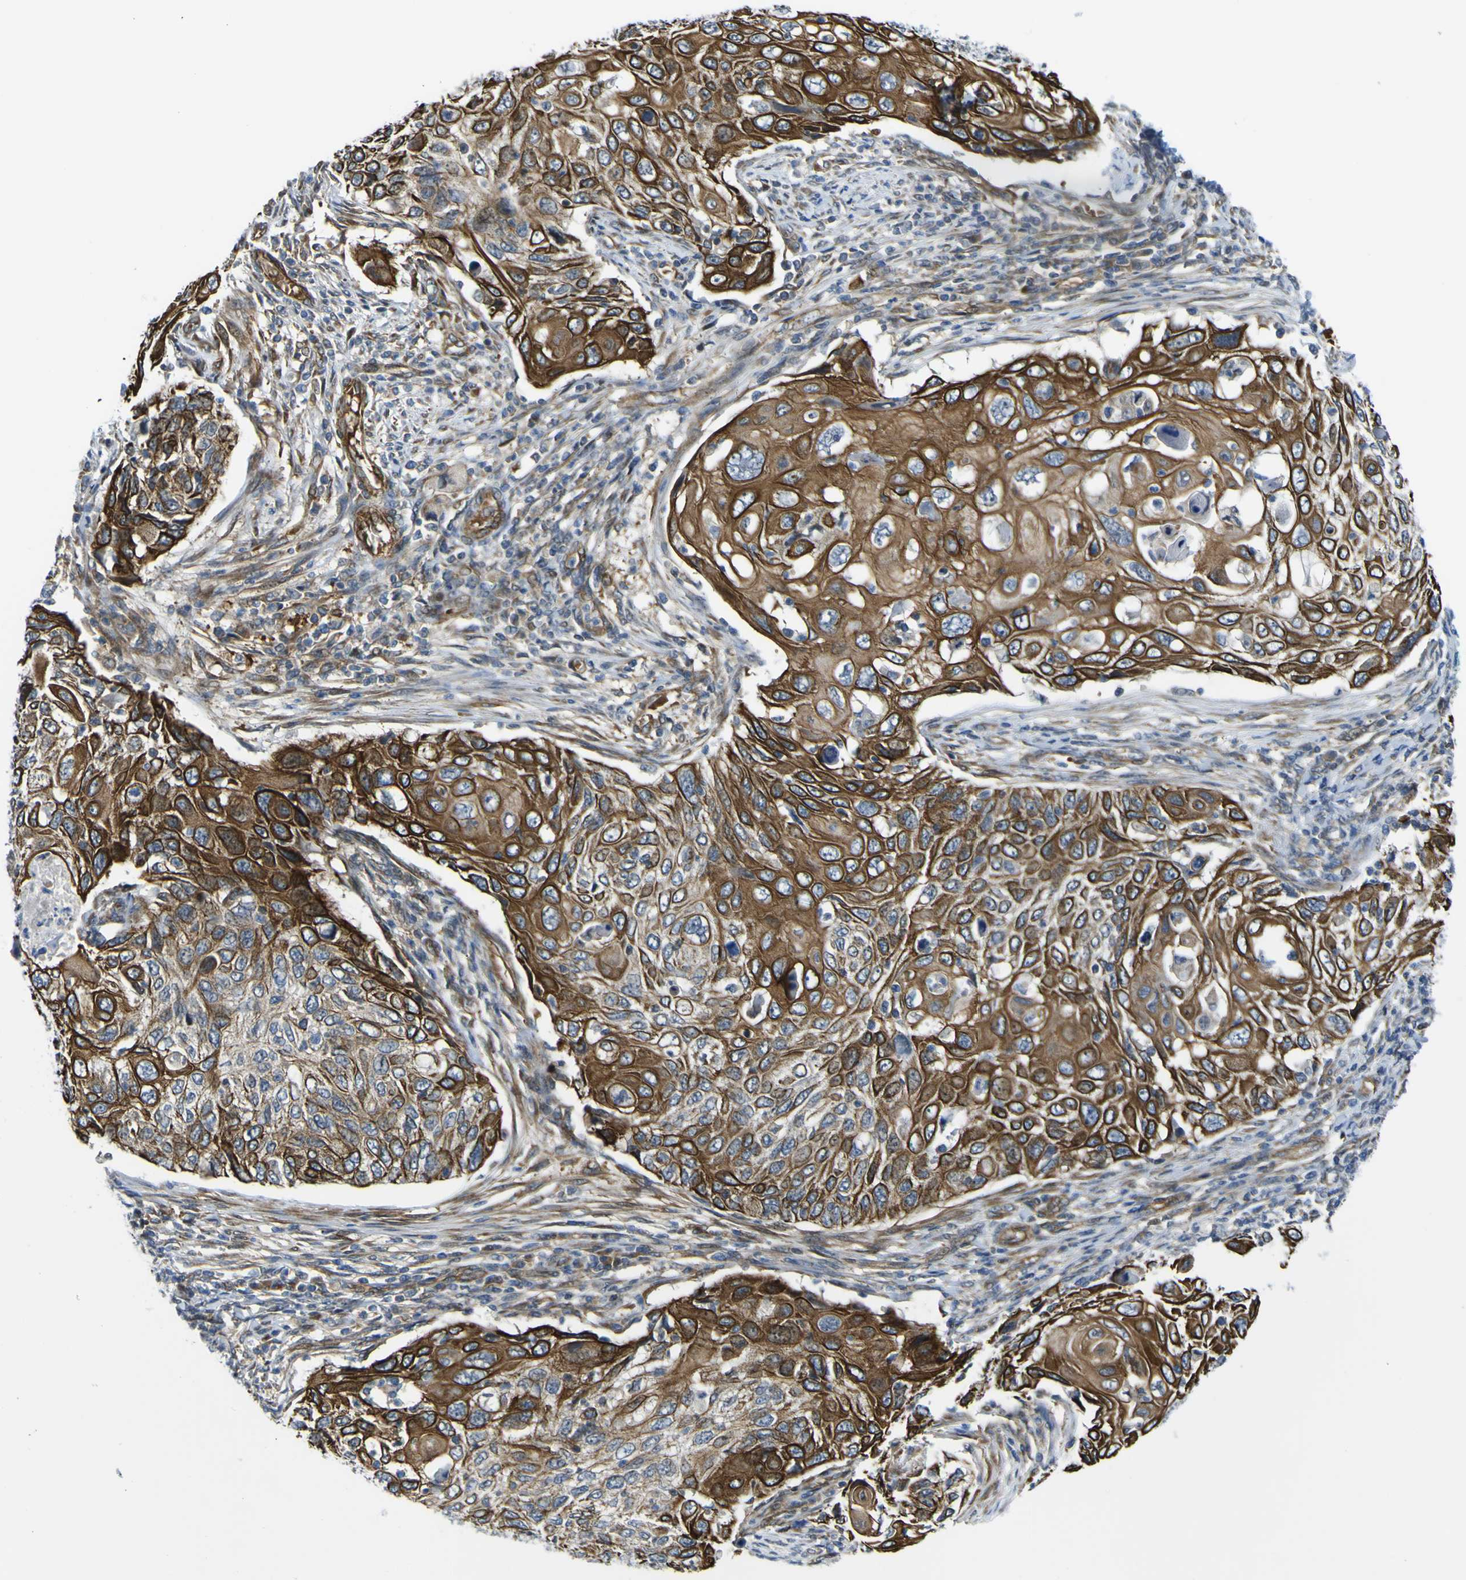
{"staining": {"intensity": "strong", "quantity": ">75%", "location": "cytoplasmic/membranous"}, "tissue": "cervical cancer", "cell_type": "Tumor cells", "image_type": "cancer", "snomed": [{"axis": "morphology", "description": "Squamous cell carcinoma, NOS"}, {"axis": "topography", "description": "Cervix"}], "caption": "IHC image of human squamous cell carcinoma (cervical) stained for a protein (brown), which demonstrates high levels of strong cytoplasmic/membranous positivity in about >75% of tumor cells.", "gene": "KDM7A", "patient": {"sex": "female", "age": 70}}